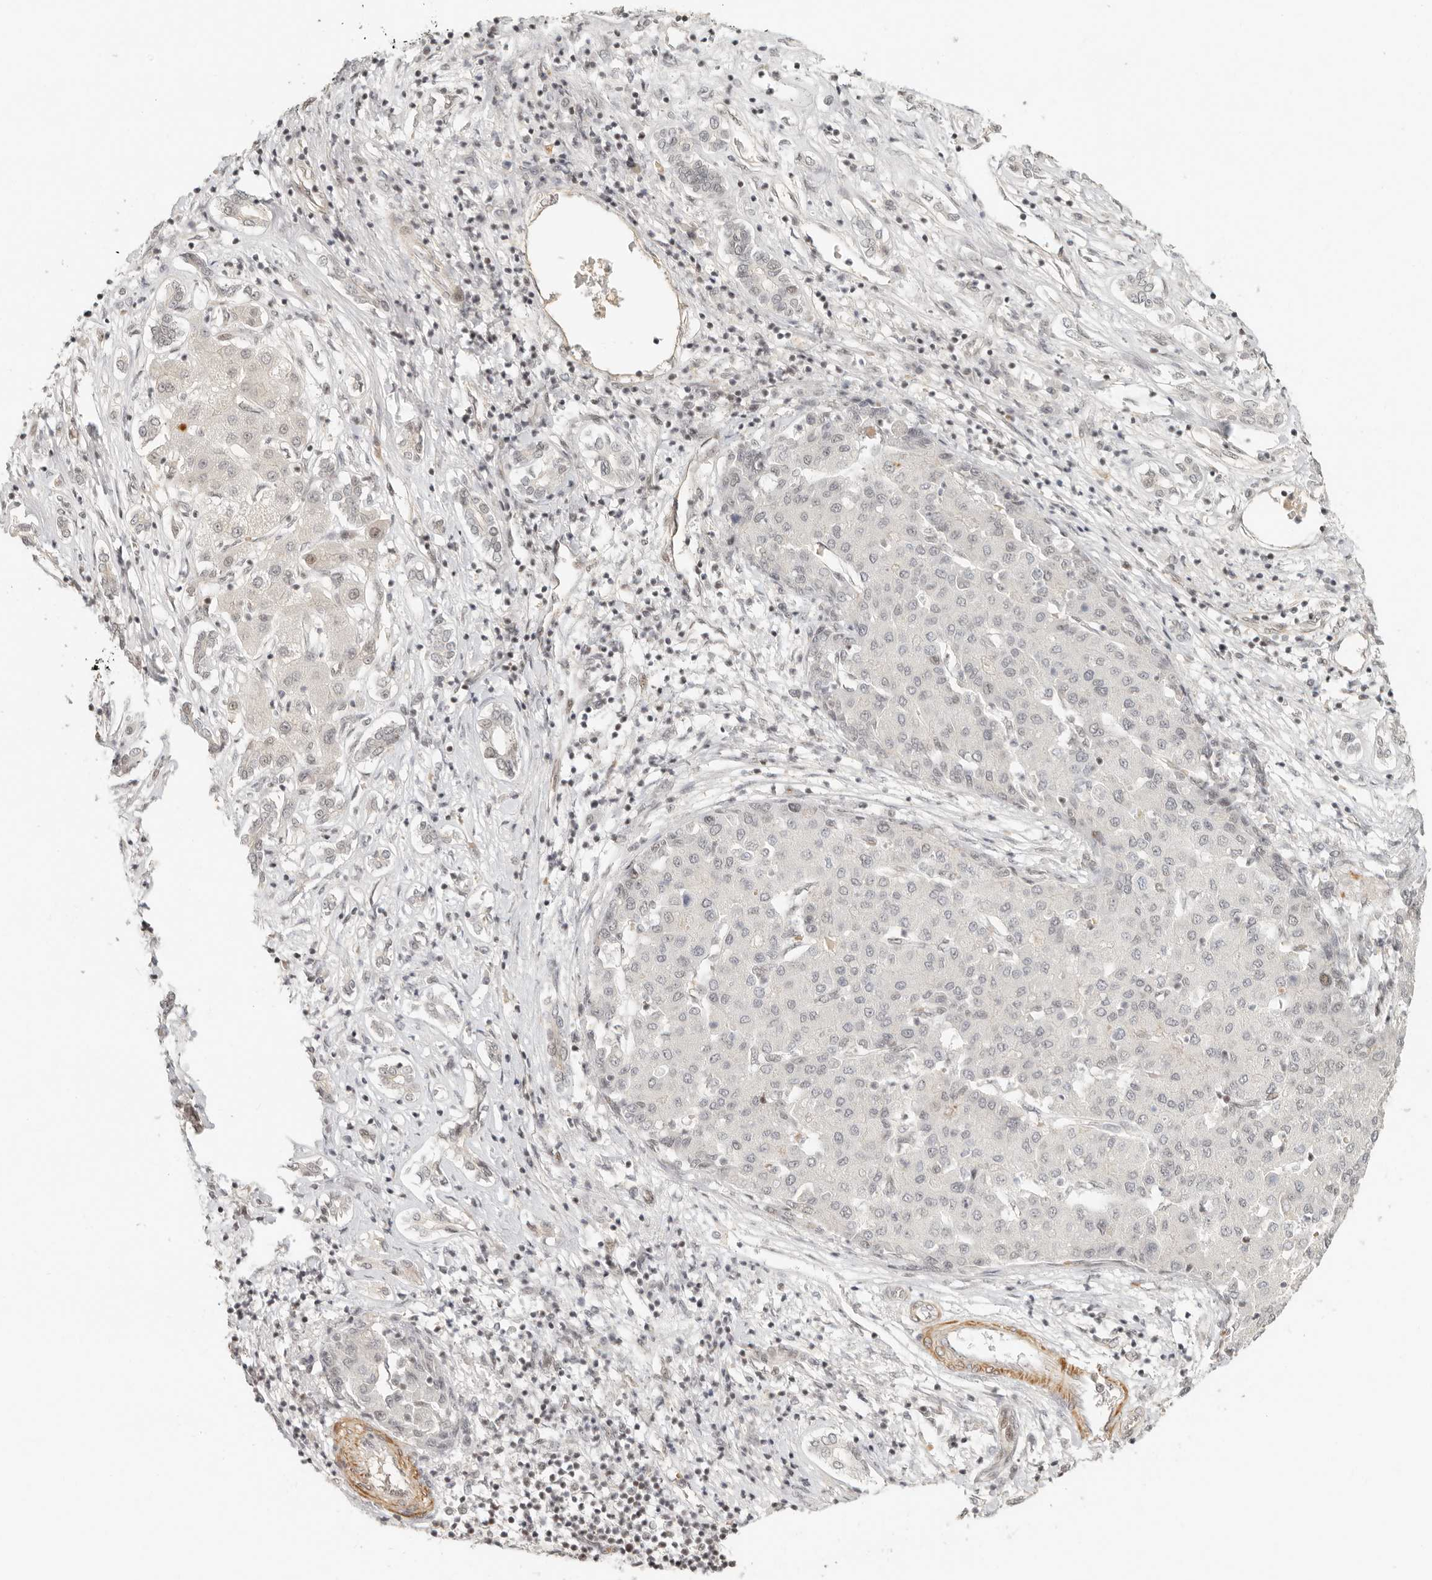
{"staining": {"intensity": "negative", "quantity": "none", "location": "none"}, "tissue": "liver cancer", "cell_type": "Tumor cells", "image_type": "cancer", "snomed": [{"axis": "morphology", "description": "Carcinoma, Hepatocellular, NOS"}, {"axis": "topography", "description": "Liver"}], "caption": "The photomicrograph reveals no significant staining in tumor cells of hepatocellular carcinoma (liver).", "gene": "GABPA", "patient": {"sex": "male", "age": 65}}